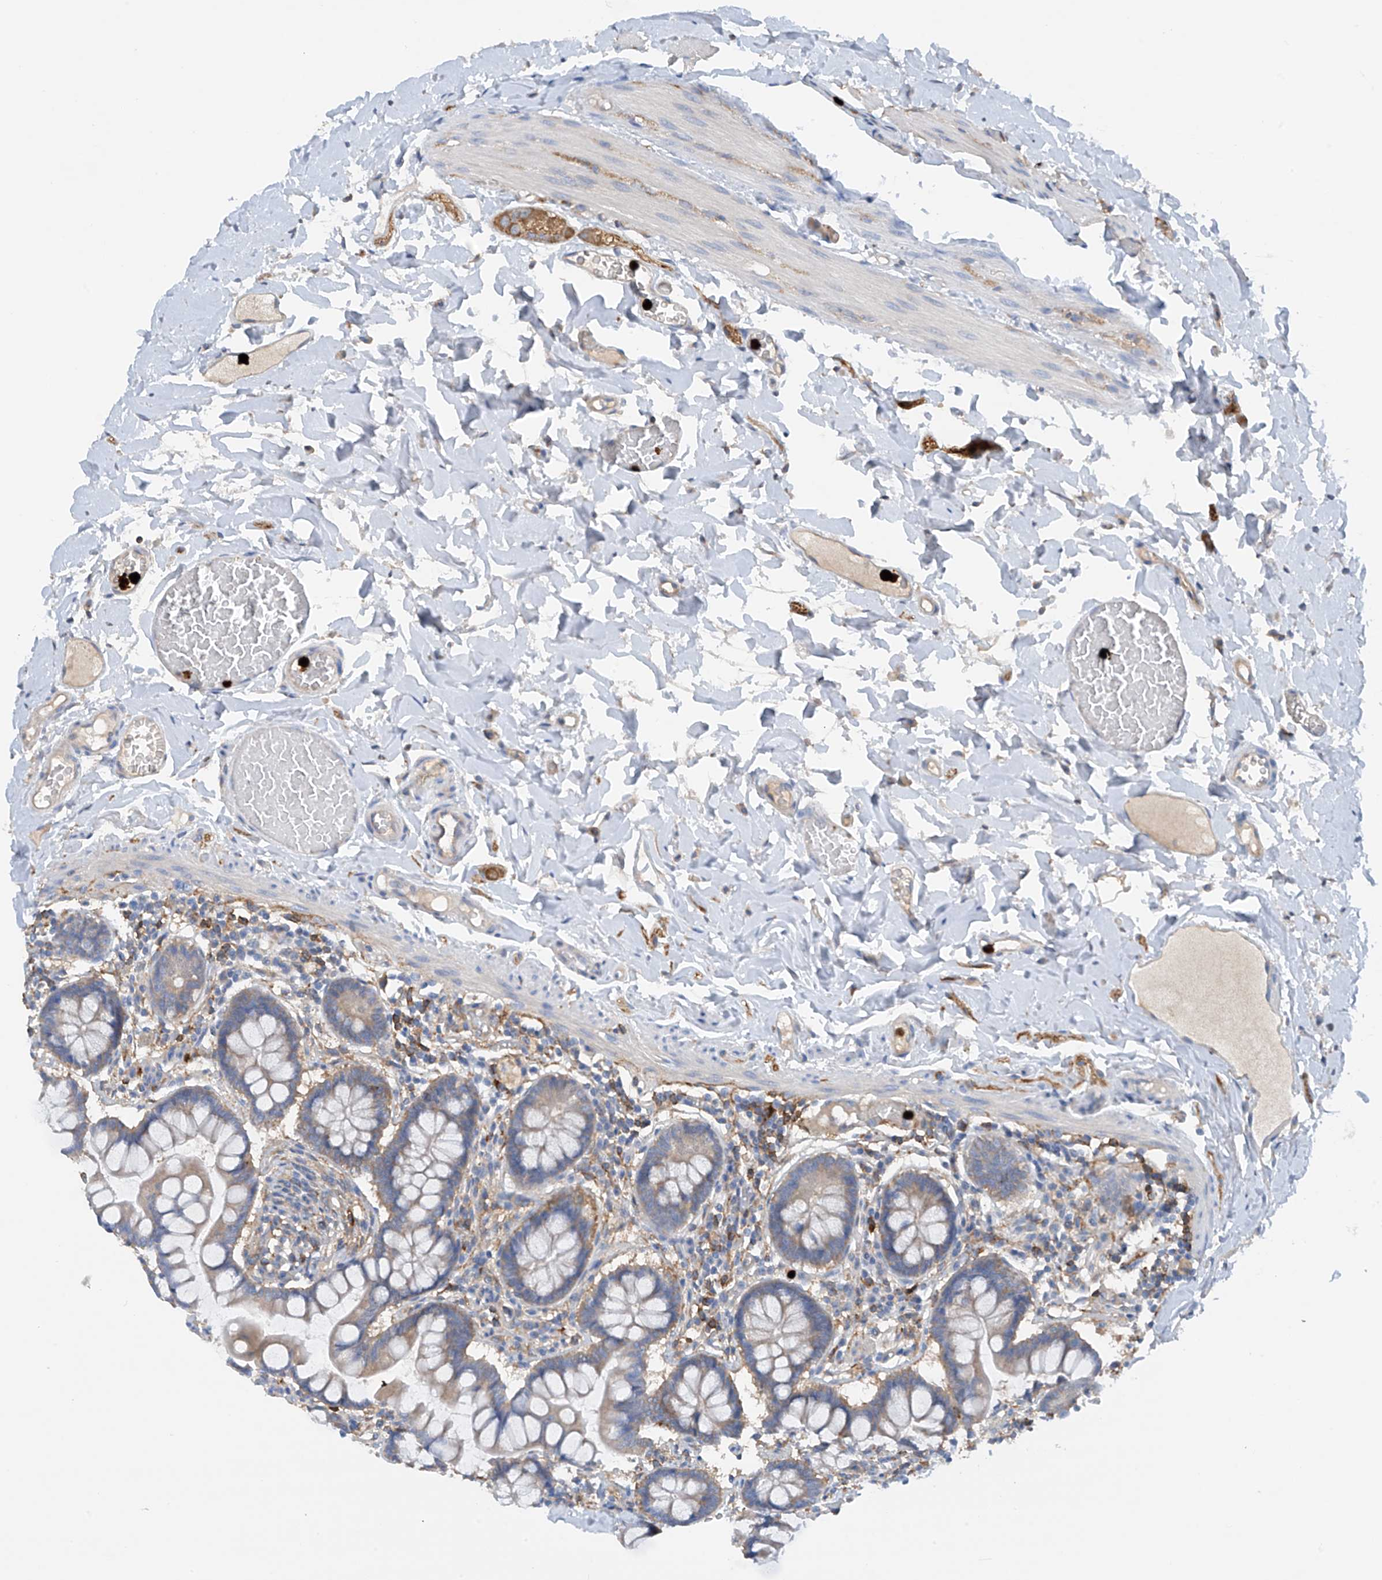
{"staining": {"intensity": "weak", "quantity": "25%-75%", "location": "cytoplasmic/membranous"}, "tissue": "small intestine", "cell_type": "Glandular cells", "image_type": "normal", "snomed": [{"axis": "morphology", "description": "Normal tissue, NOS"}, {"axis": "topography", "description": "Small intestine"}], "caption": "Immunohistochemistry histopathology image of normal small intestine stained for a protein (brown), which displays low levels of weak cytoplasmic/membranous staining in about 25%-75% of glandular cells.", "gene": "PHACTR2", "patient": {"sex": "male", "age": 41}}